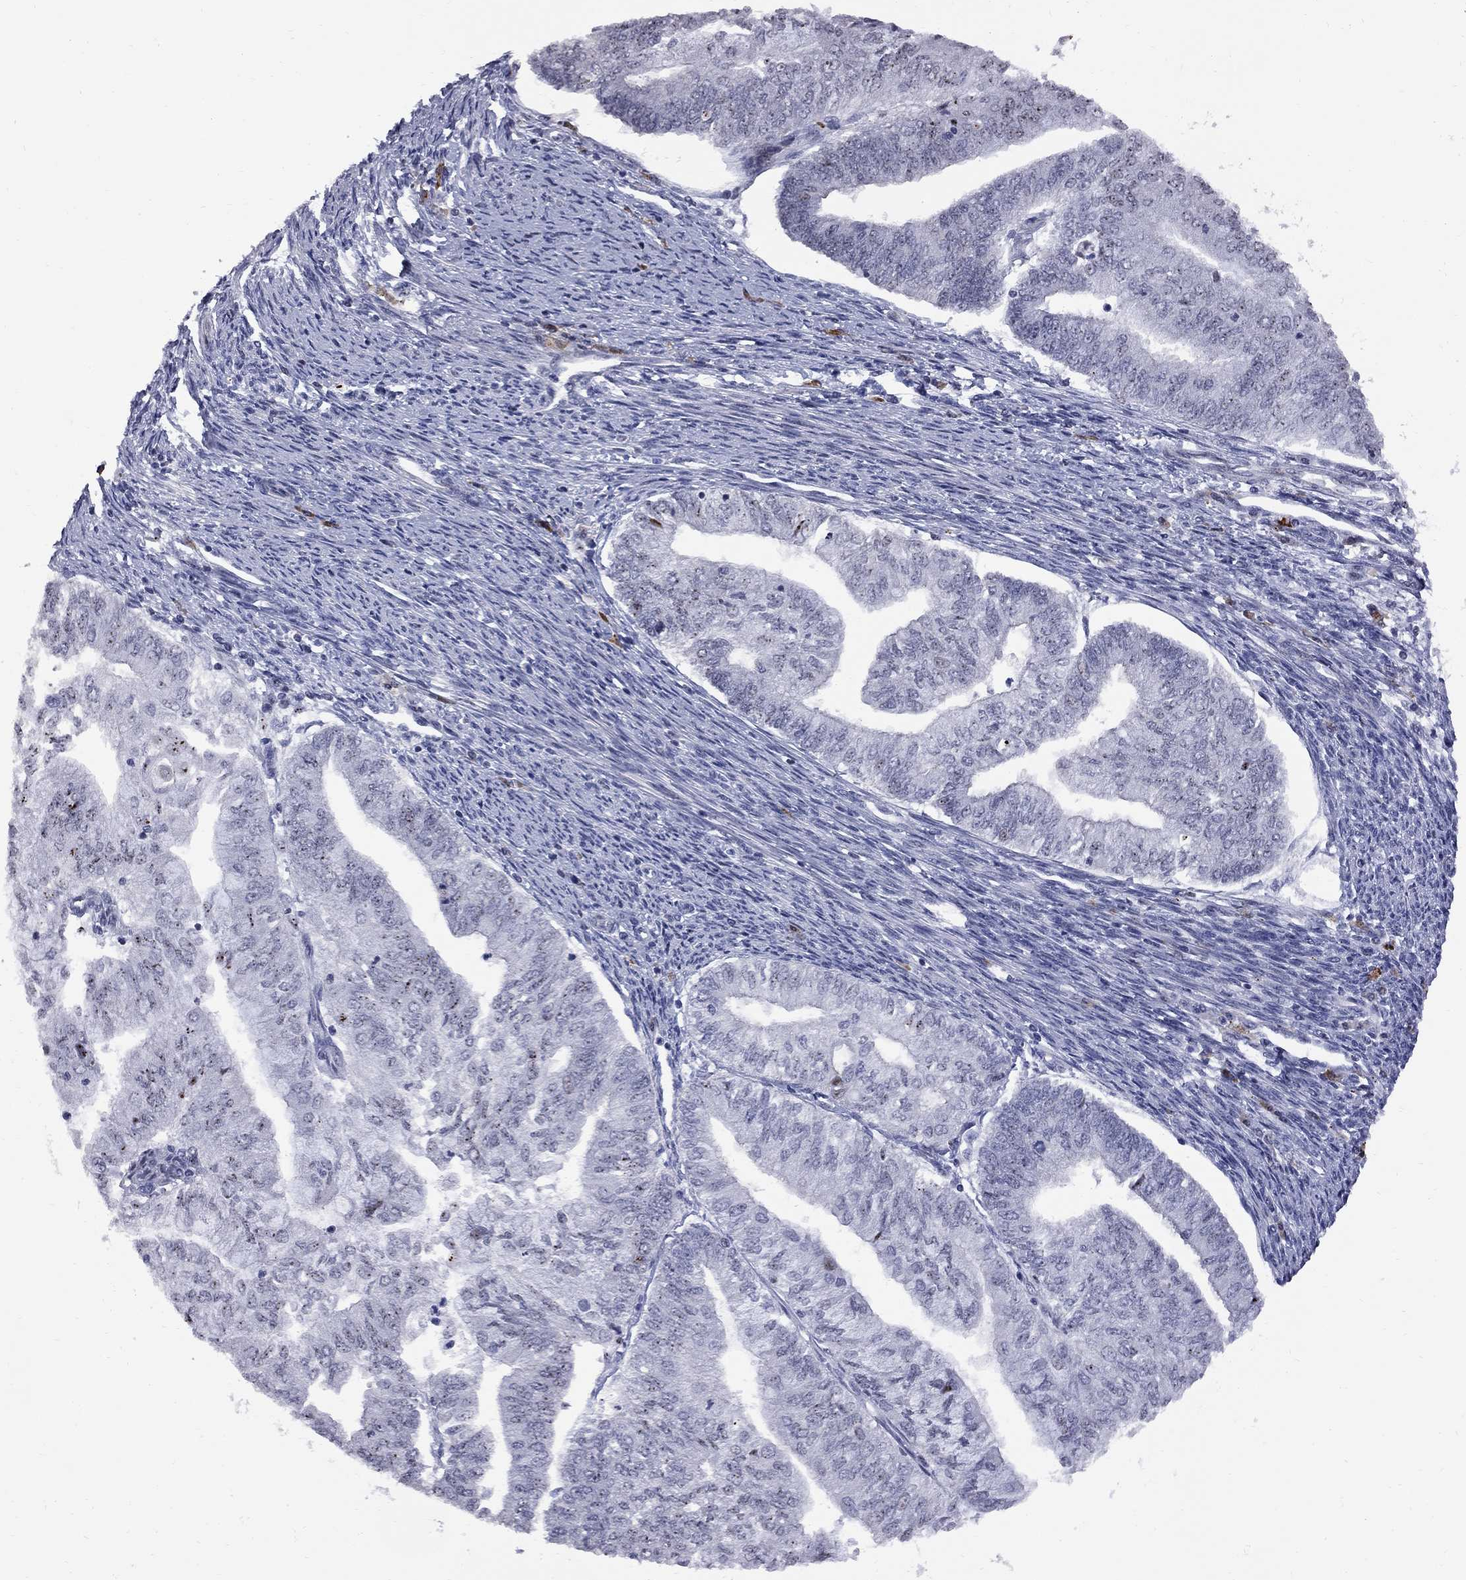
{"staining": {"intensity": "weak", "quantity": "<25%", "location": "nuclear"}, "tissue": "endometrial cancer", "cell_type": "Tumor cells", "image_type": "cancer", "snomed": [{"axis": "morphology", "description": "Adenocarcinoma, NOS"}, {"axis": "topography", "description": "Endometrium"}], "caption": "Tumor cells are negative for brown protein staining in endometrial cancer.", "gene": "DHX33", "patient": {"sex": "female", "age": 59}}